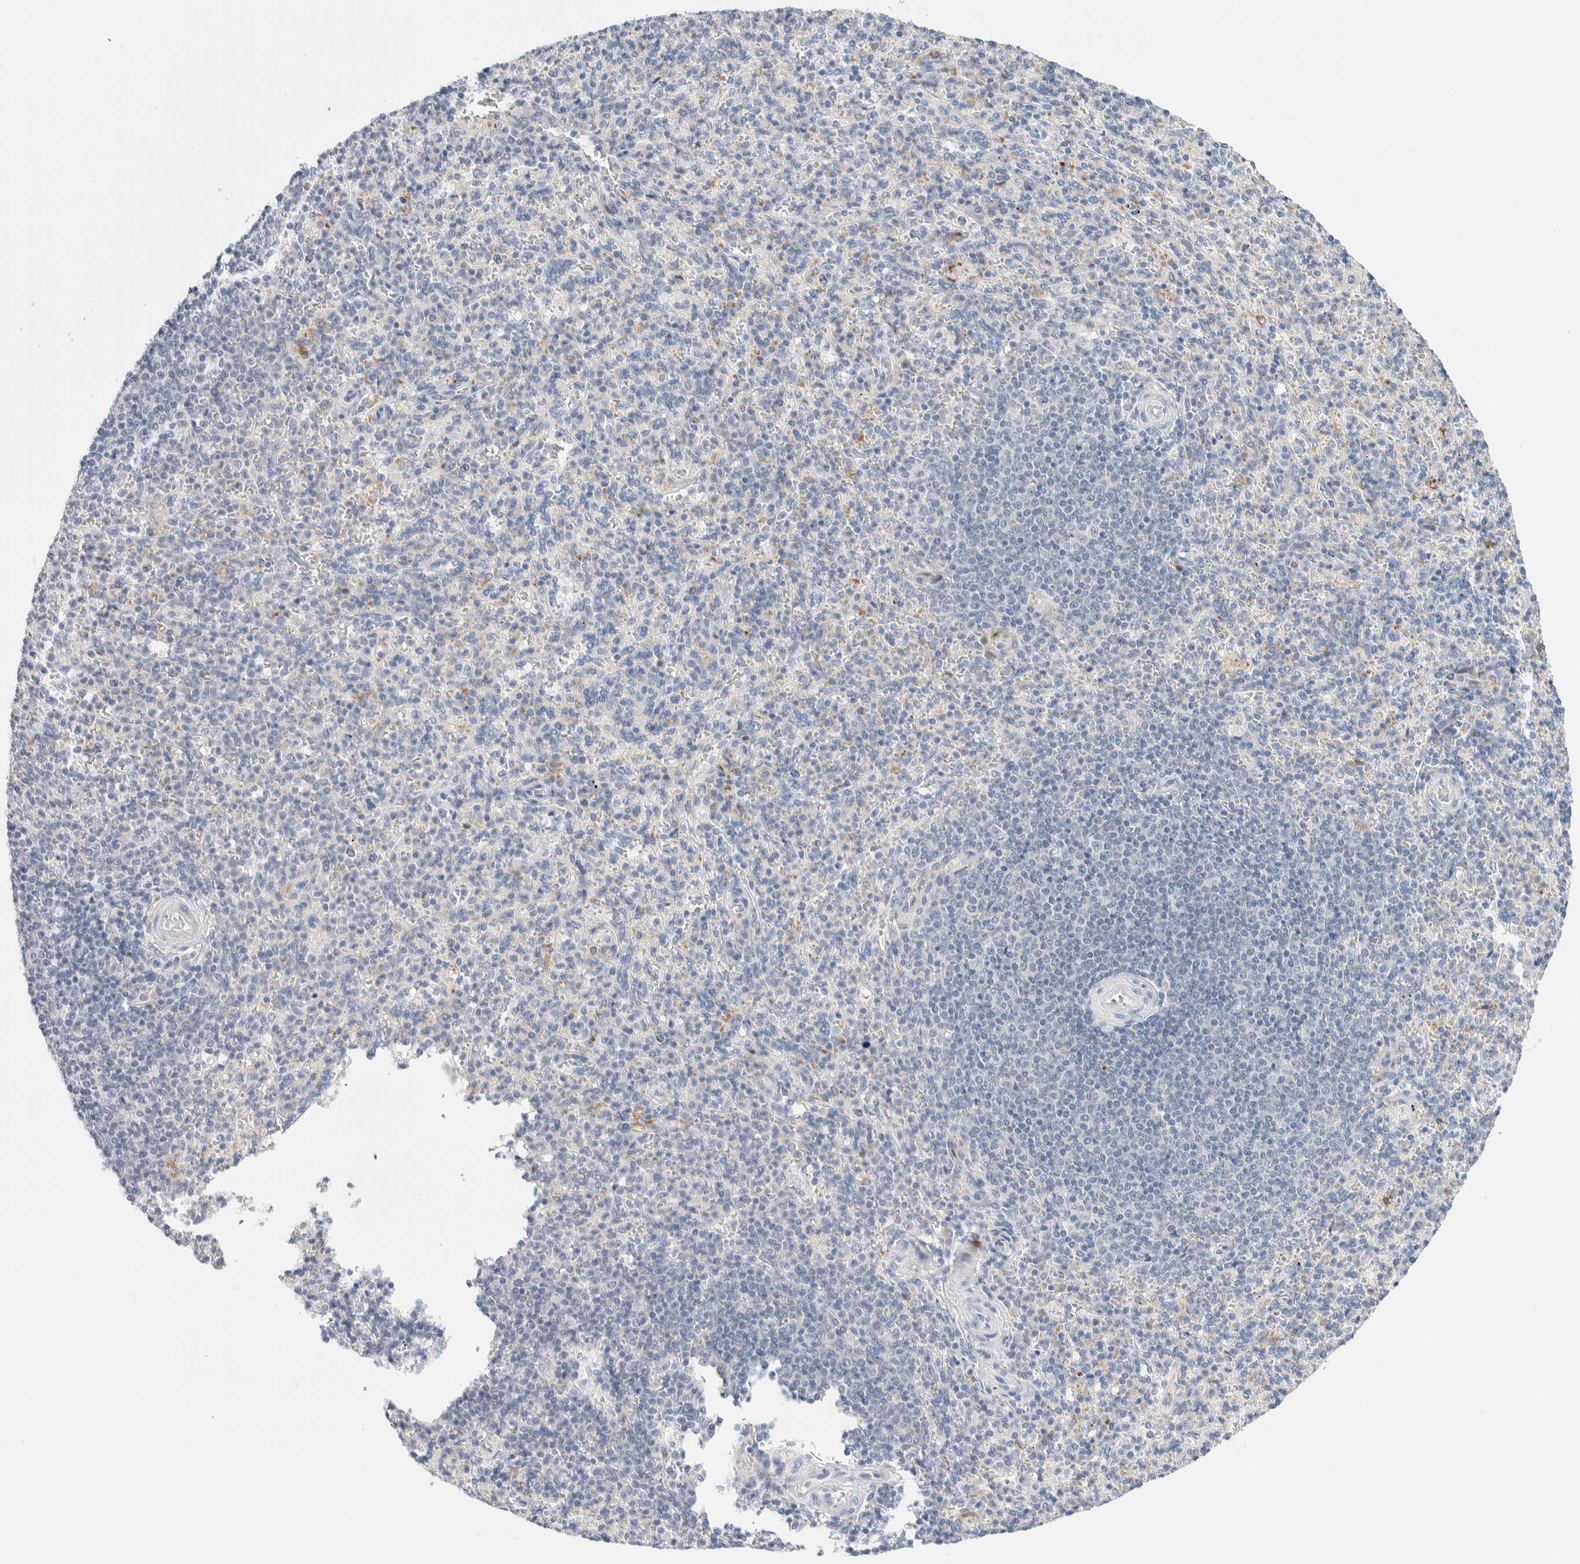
{"staining": {"intensity": "negative", "quantity": "none", "location": "none"}, "tissue": "spleen", "cell_type": "Cells in red pulp", "image_type": "normal", "snomed": [{"axis": "morphology", "description": "Normal tissue, NOS"}, {"axis": "topography", "description": "Spleen"}], "caption": "DAB (3,3'-diaminobenzidine) immunohistochemical staining of unremarkable human spleen exhibits no significant staining in cells in red pulp.", "gene": "DNAJB6", "patient": {"sex": "male", "age": 36}}